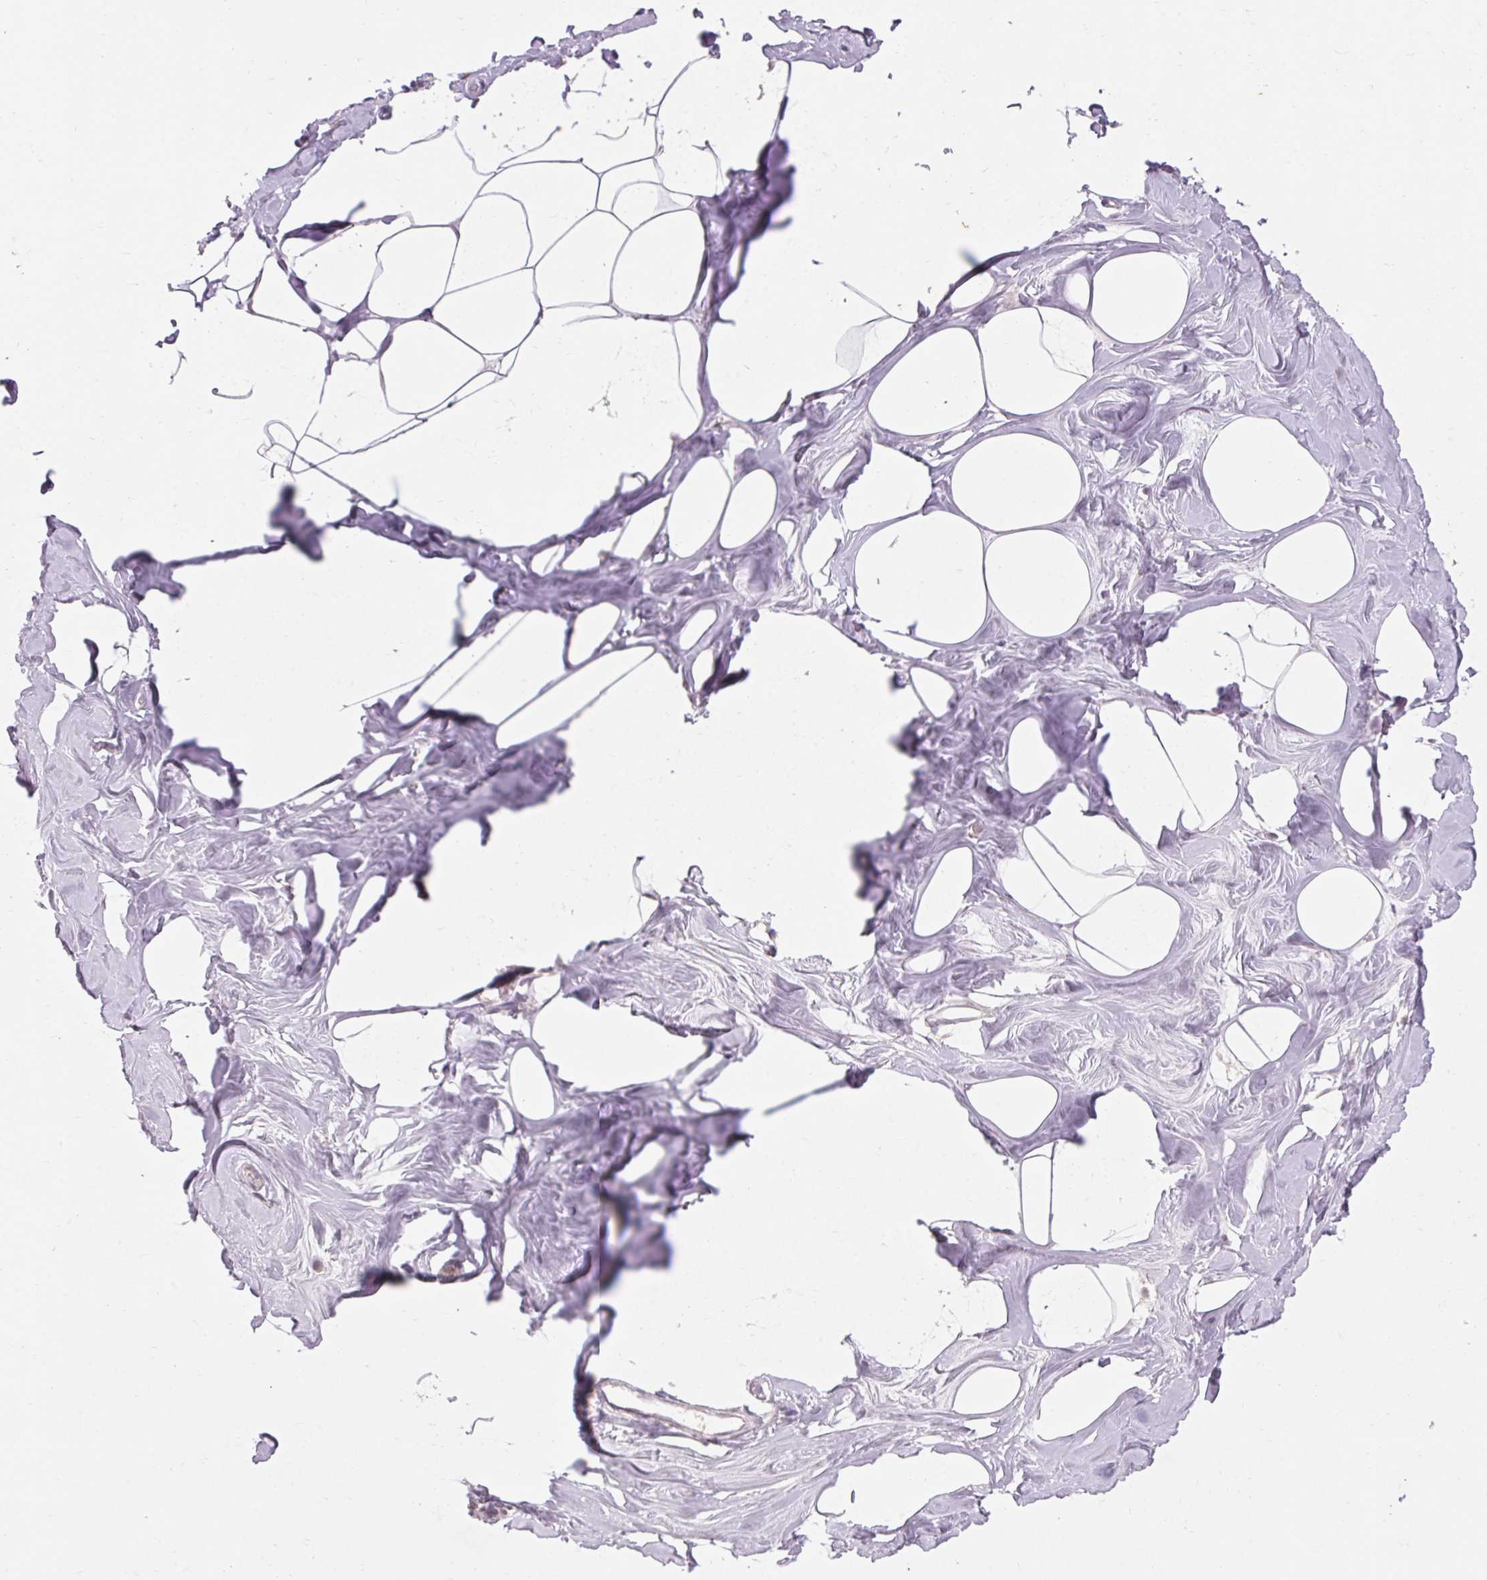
{"staining": {"intensity": "negative", "quantity": "none", "location": "none"}, "tissue": "breast", "cell_type": "Adipocytes", "image_type": "normal", "snomed": [{"axis": "morphology", "description": "Normal tissue, NOS"}, {"axis": "topography", "description": "Breast"}], "caption": "Immunohistochemistry micrograph of unremarkable breast stained for a protein (brown), which displays no staining in adipocytes. The staining is performed using DAB (3,3'-diaminobenzidine) brown chromogen with nuclei counter-stained in using hematoxylin.", "gene": "SKP2", "patient": {"sex": "female", "age": 27}}